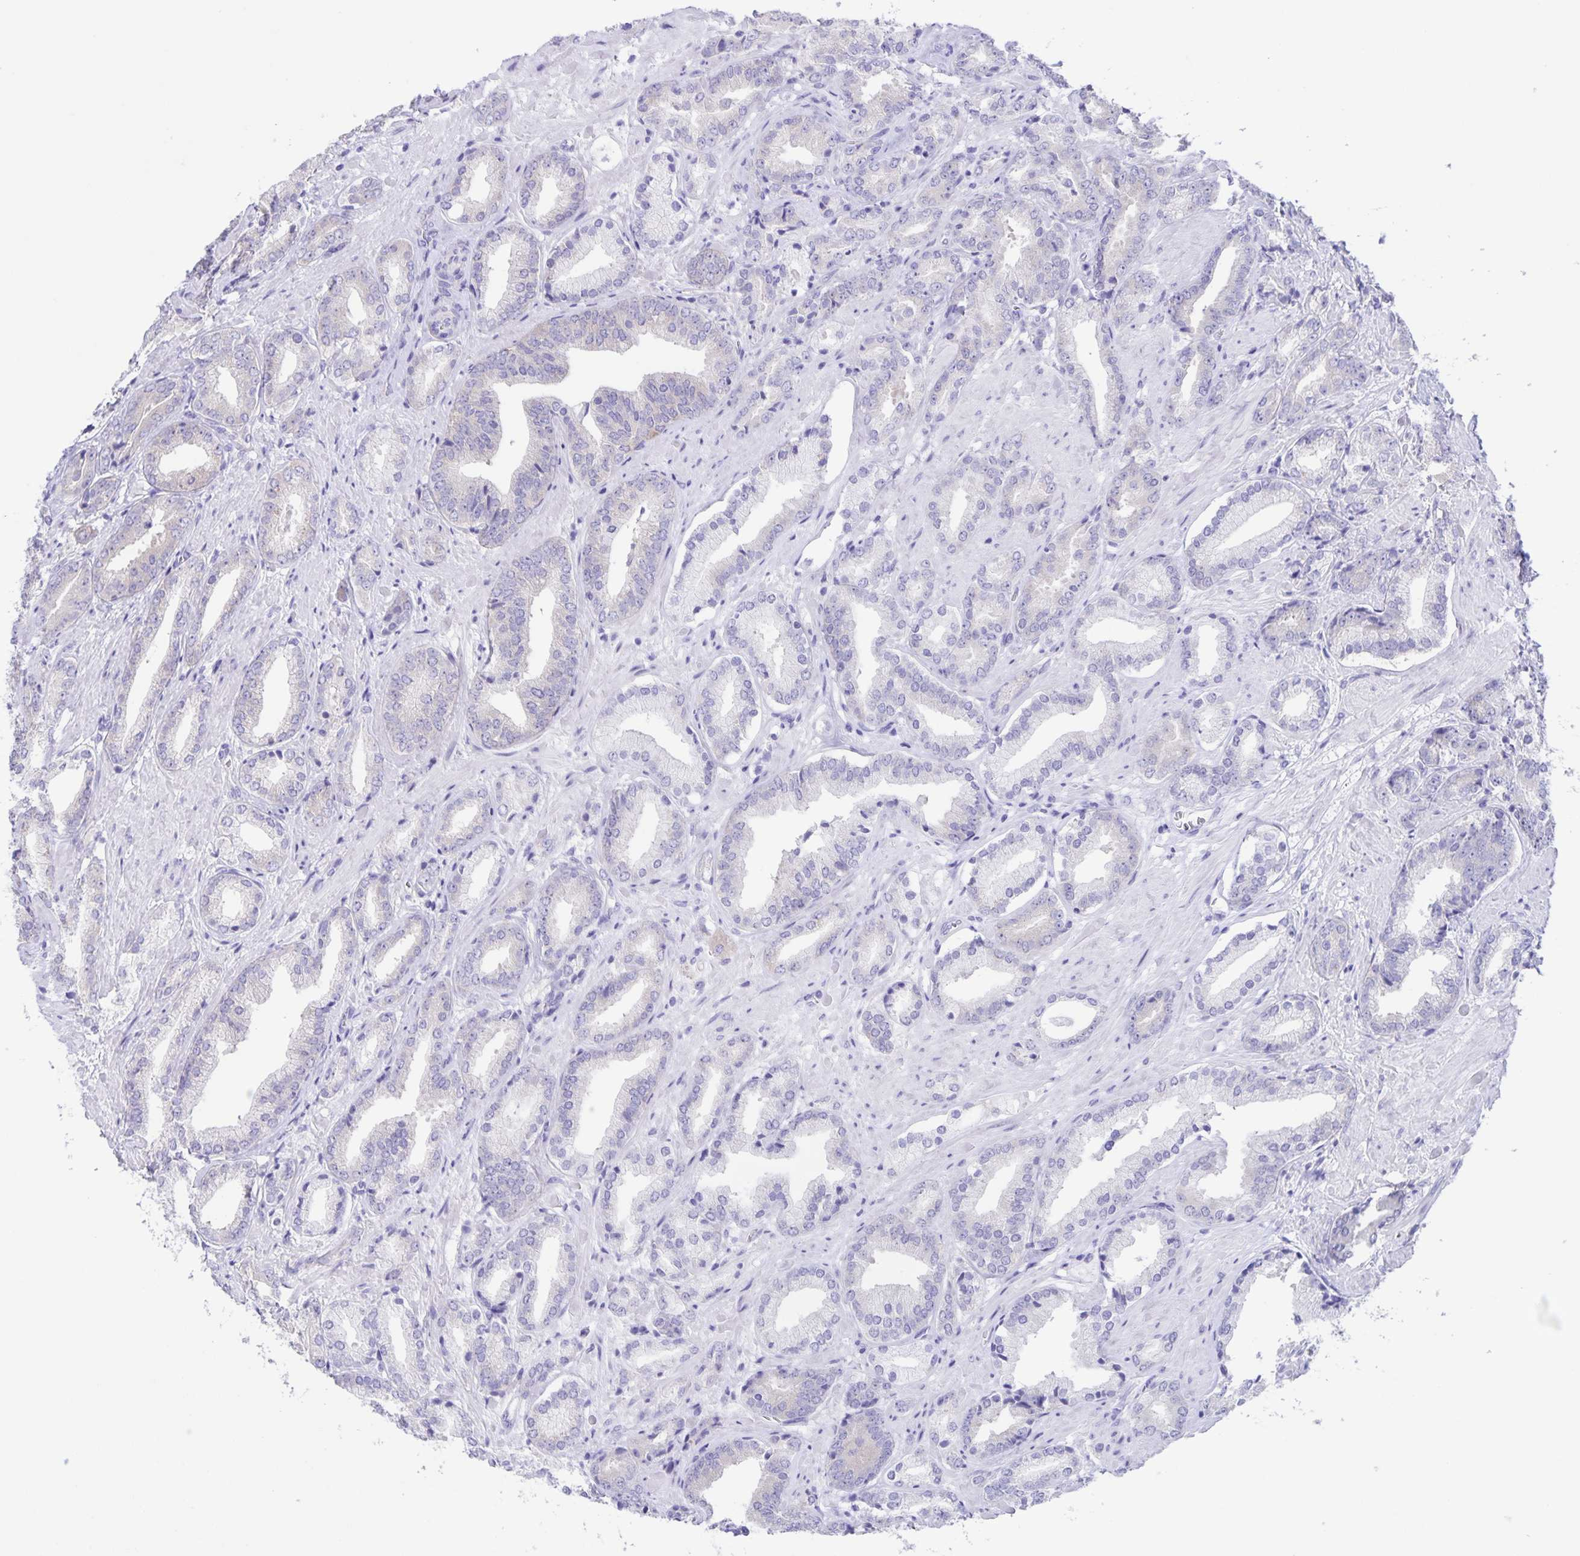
{"staining": {"intensity": "negative", "quantity": "none", "location": "none"}, "tissue": "prostate cancer", "cell_type": "Tumor cells", "image_type": "cancer", "snomed": [{"axis": "morphology", "description": "Adenocarcinoma, High grade"}, {"axis": "topography", "description": "Prostate"}], "caption": "High-grade adenocarcinoma (prostate) stained for a protein using immunohistochemistry (IHC) exhibits no staining tumor cells.", "gene": "CAPSL", "patient": {"sex": "male", "age": 56}}